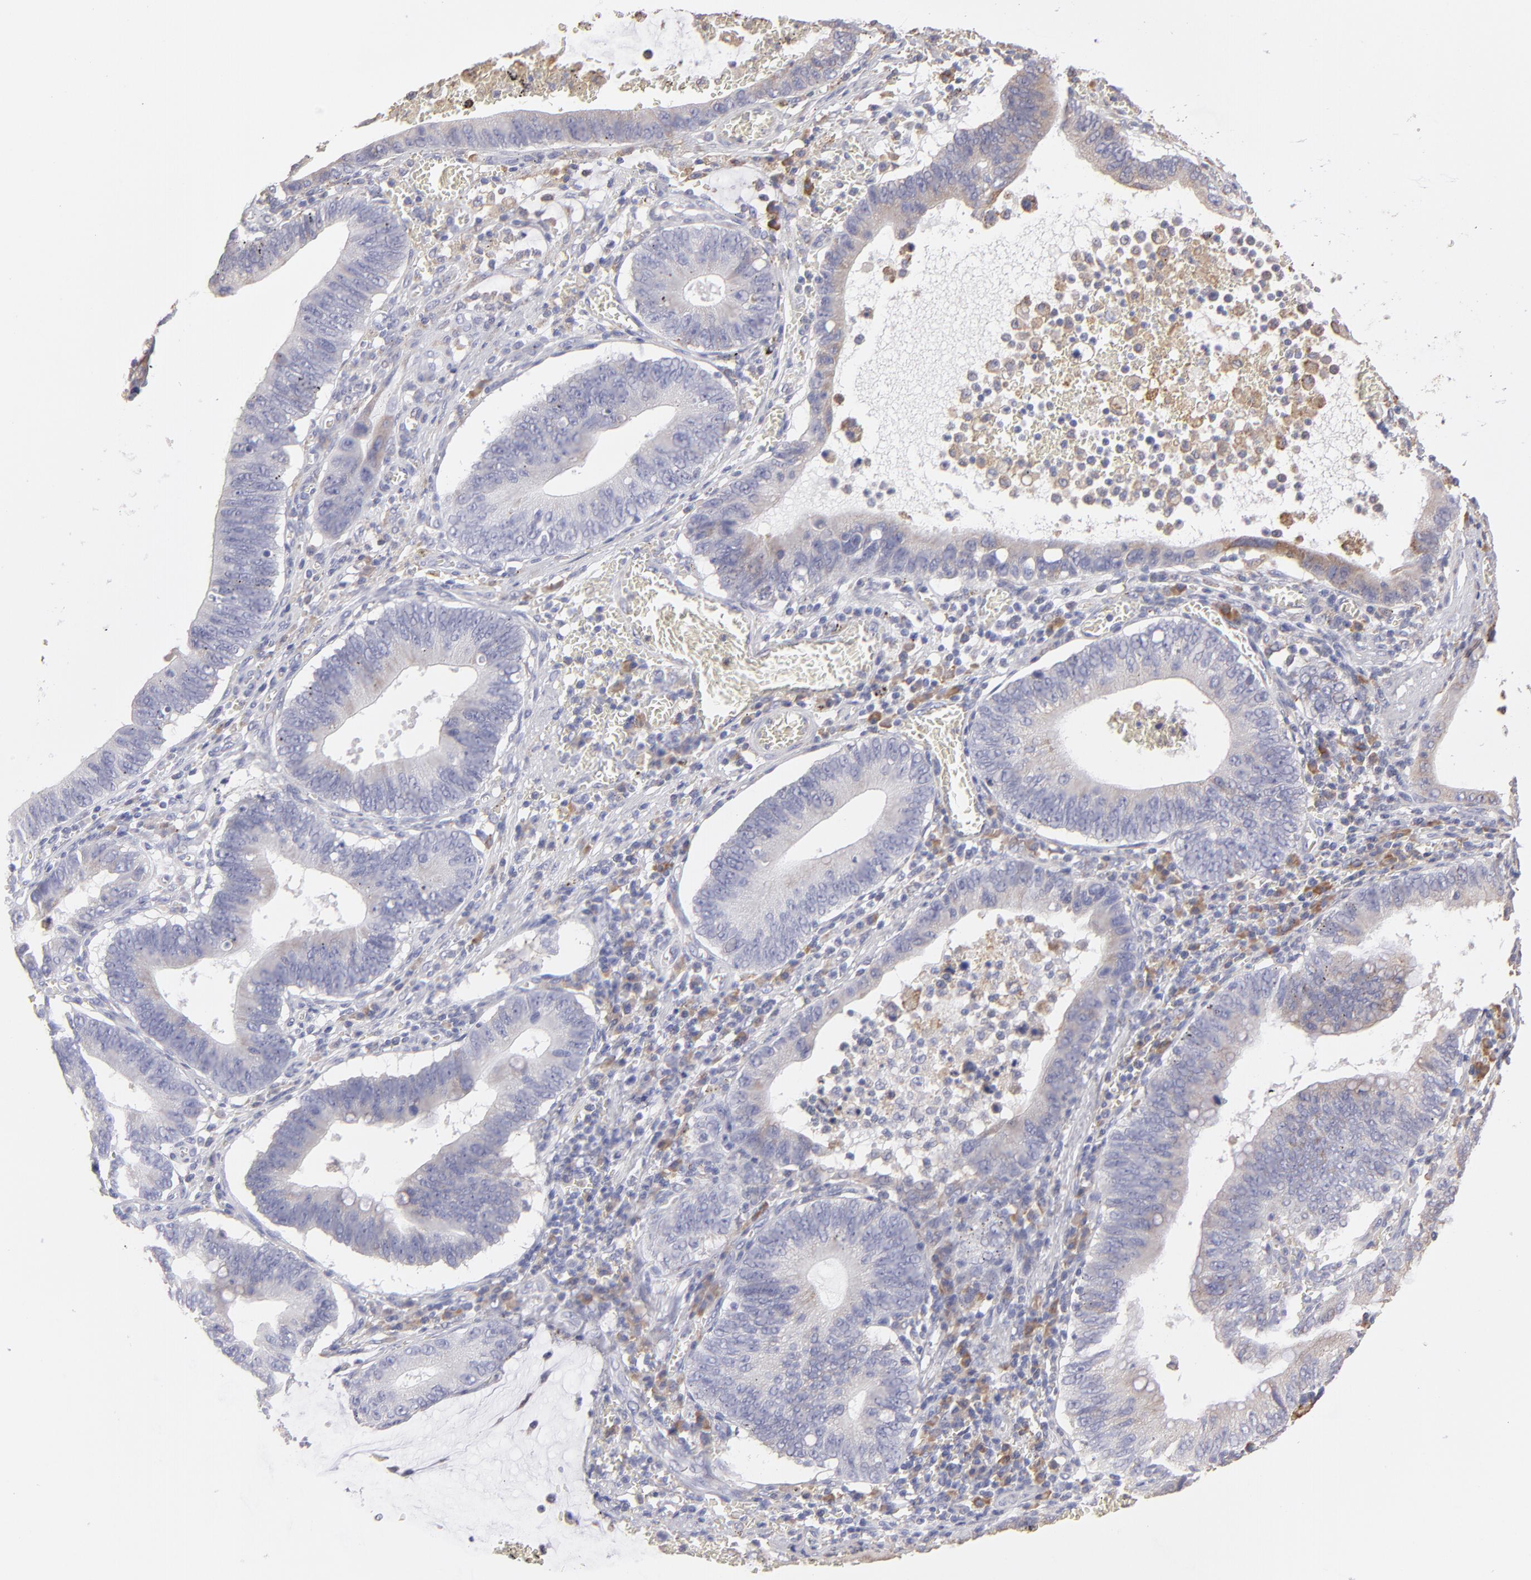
{"staining": {"intensity": "weak", "quantity": "<25%", "location": "cytoplasmic/membranous"}, "tissue": "stomach cancer", "cell_type": "Tumor cells", "image_type": "cancer", "snomed": [{"axis": "morphology", "description": "Adenocarcinoma, NOS"}, {"axis": "topography", "description": "Stomach"}, {"axis": "topography", "description": "Gastric cardia"}], "caption": "A photomicrograph of human adenocarcinoma (stomach) is negative for staining in tumor cells.", "gene": "CALR", "patient": {"sex": "male", "age": 59}}